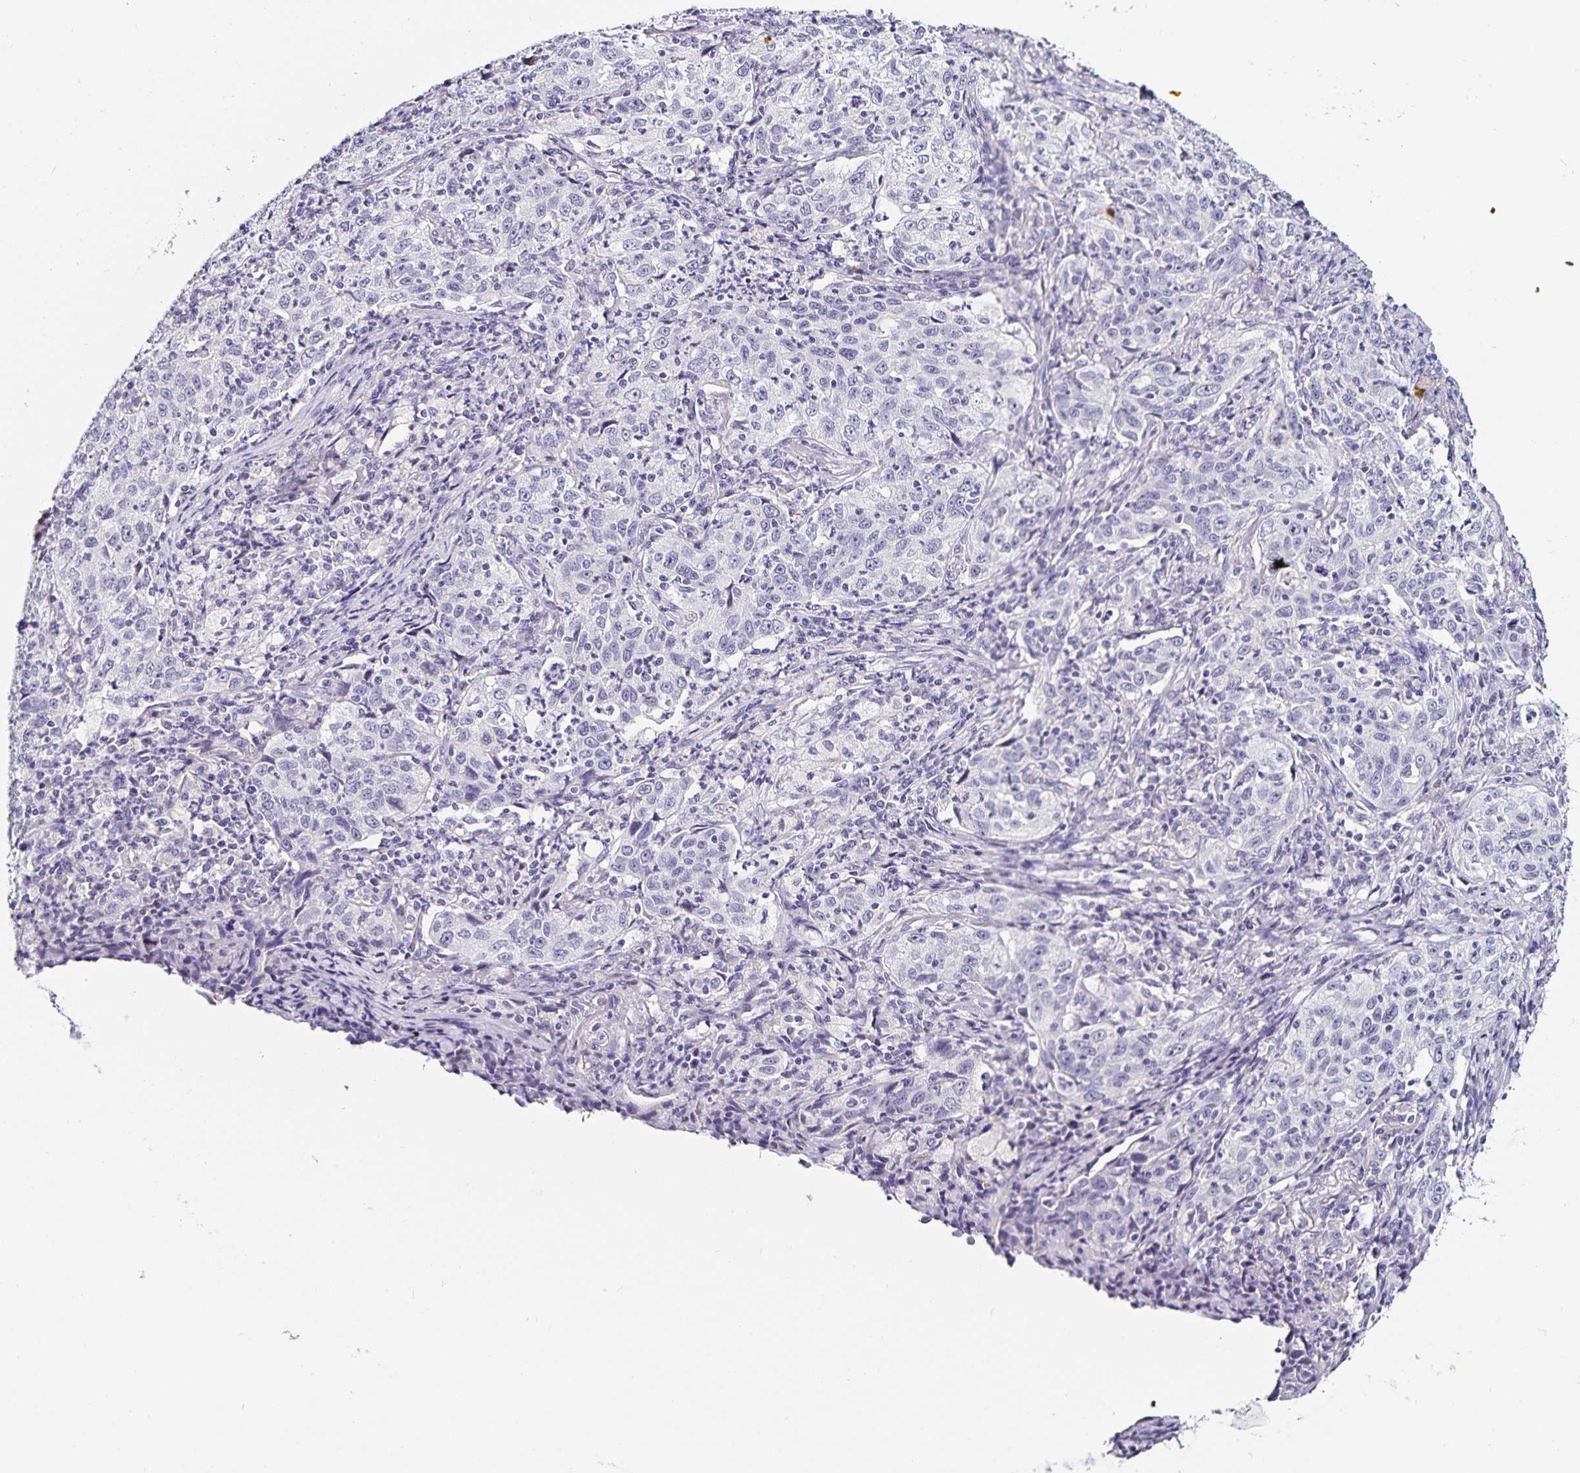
{"staining": {"intensity": "negative", "quantity": "none", "location": "none"}, "tissue": "lung cancer", "cell_type": "Tumor cells", "image_type": "cancer", "snomed": [{"axis": "morphology", "description": "Squamous cell carcinoma, NOS"}, {"axis": "topography", "description": "Lung"}], "caption": "Immunohistochemistry image of human lung cancer (squamous cell carcinoma) stained for a protein (brown), which exhibits no expression in tumor cells.", "gene": "TSPAN7", "patient": {"sex": "male", "age": 71}}